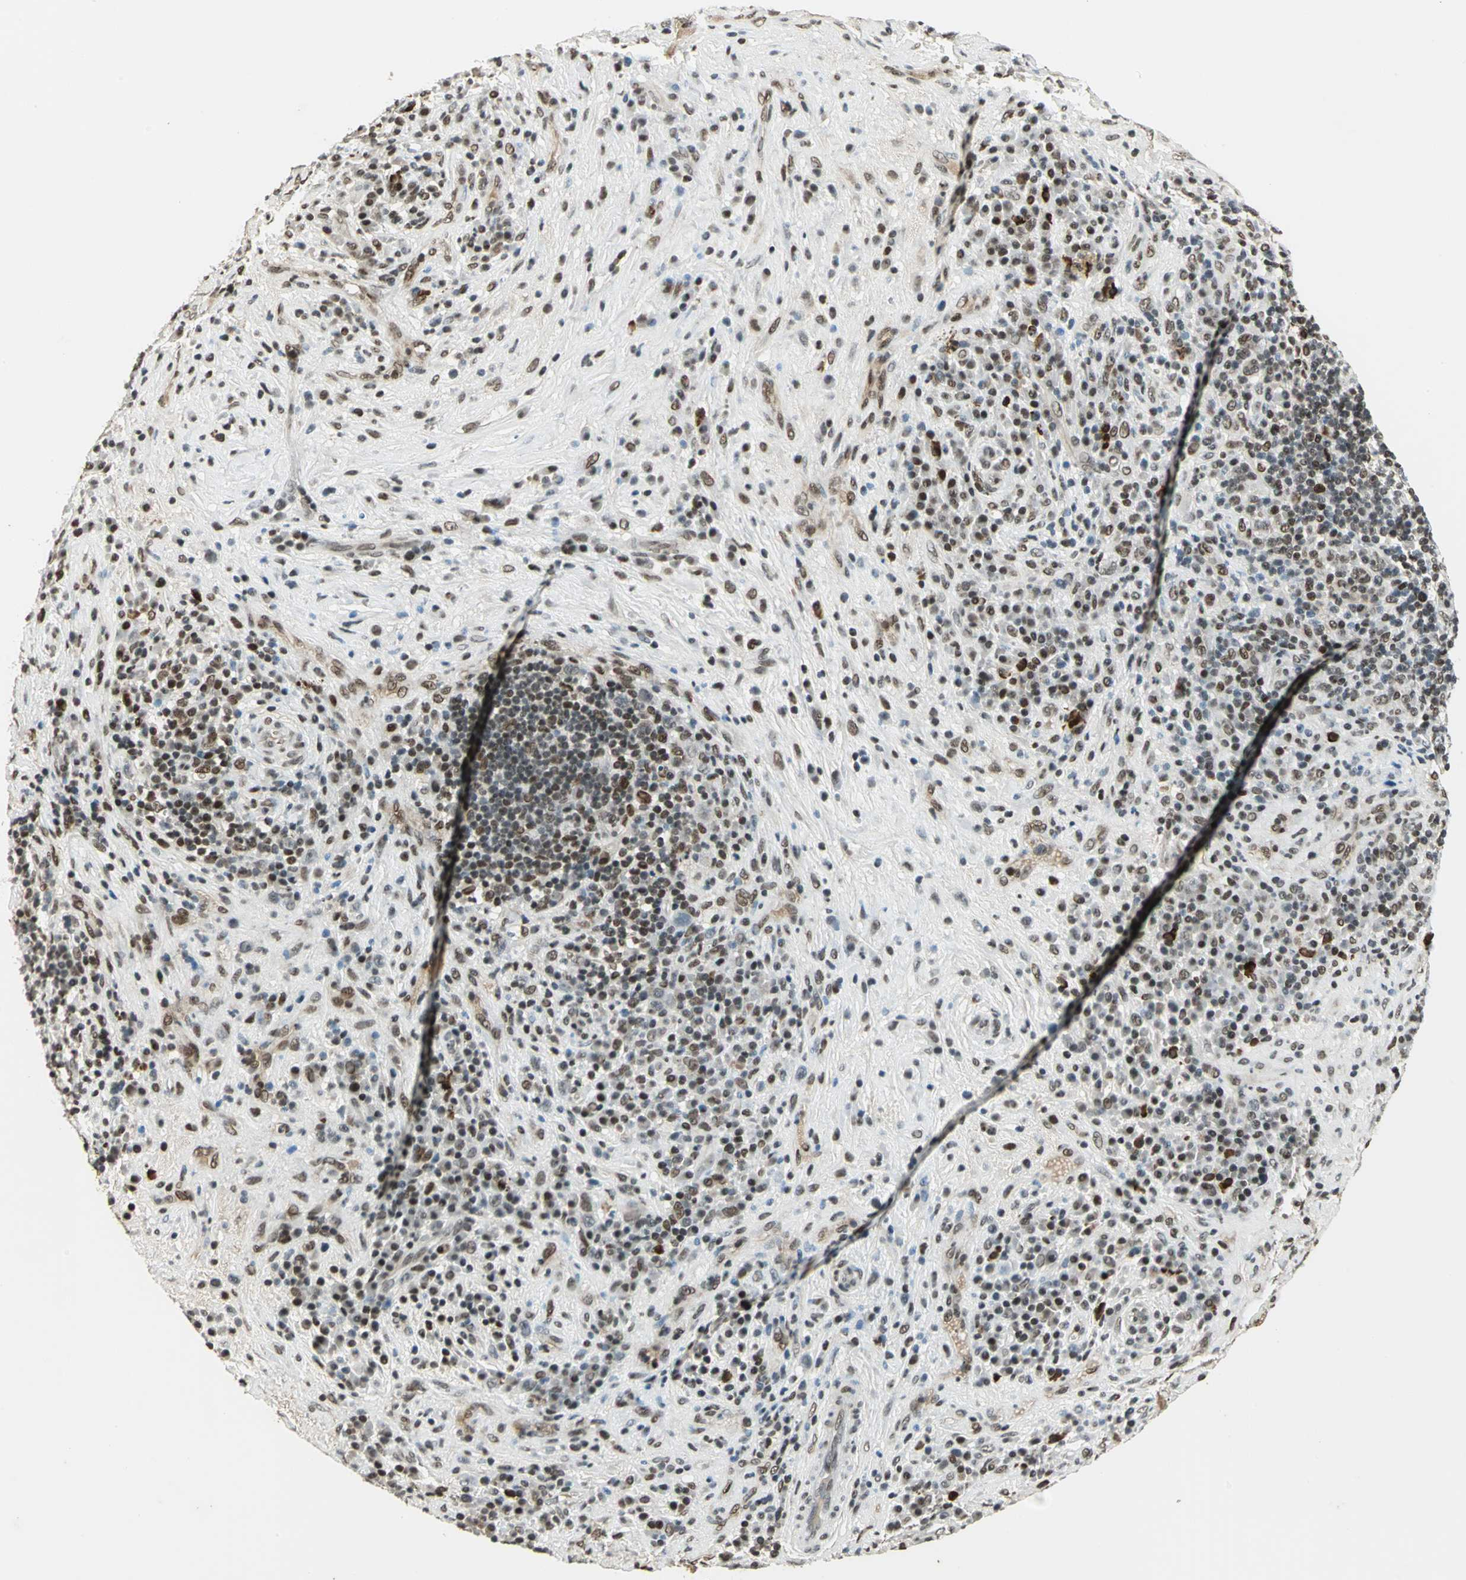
{"staining": {"intensity": "strong", "quantity": "25%-75%", "location": "nuclear"}, "tissue": "lymphoma", "cell_type": "Tumor cells", "image_type": "cancer", "snomed": [{"axis": "morphology", "description": "Hodgkin's disease, NOS"}, {"axis": "topography", "description": "Lymph node"}], "caption": "Immunohistochemical staining of human lymphoma exhibits strong nuclear protein staining in approximately 25%-75% of tumor cells.", "gene": "RAD17", "patient": {"sex": "female", "age": 25}}